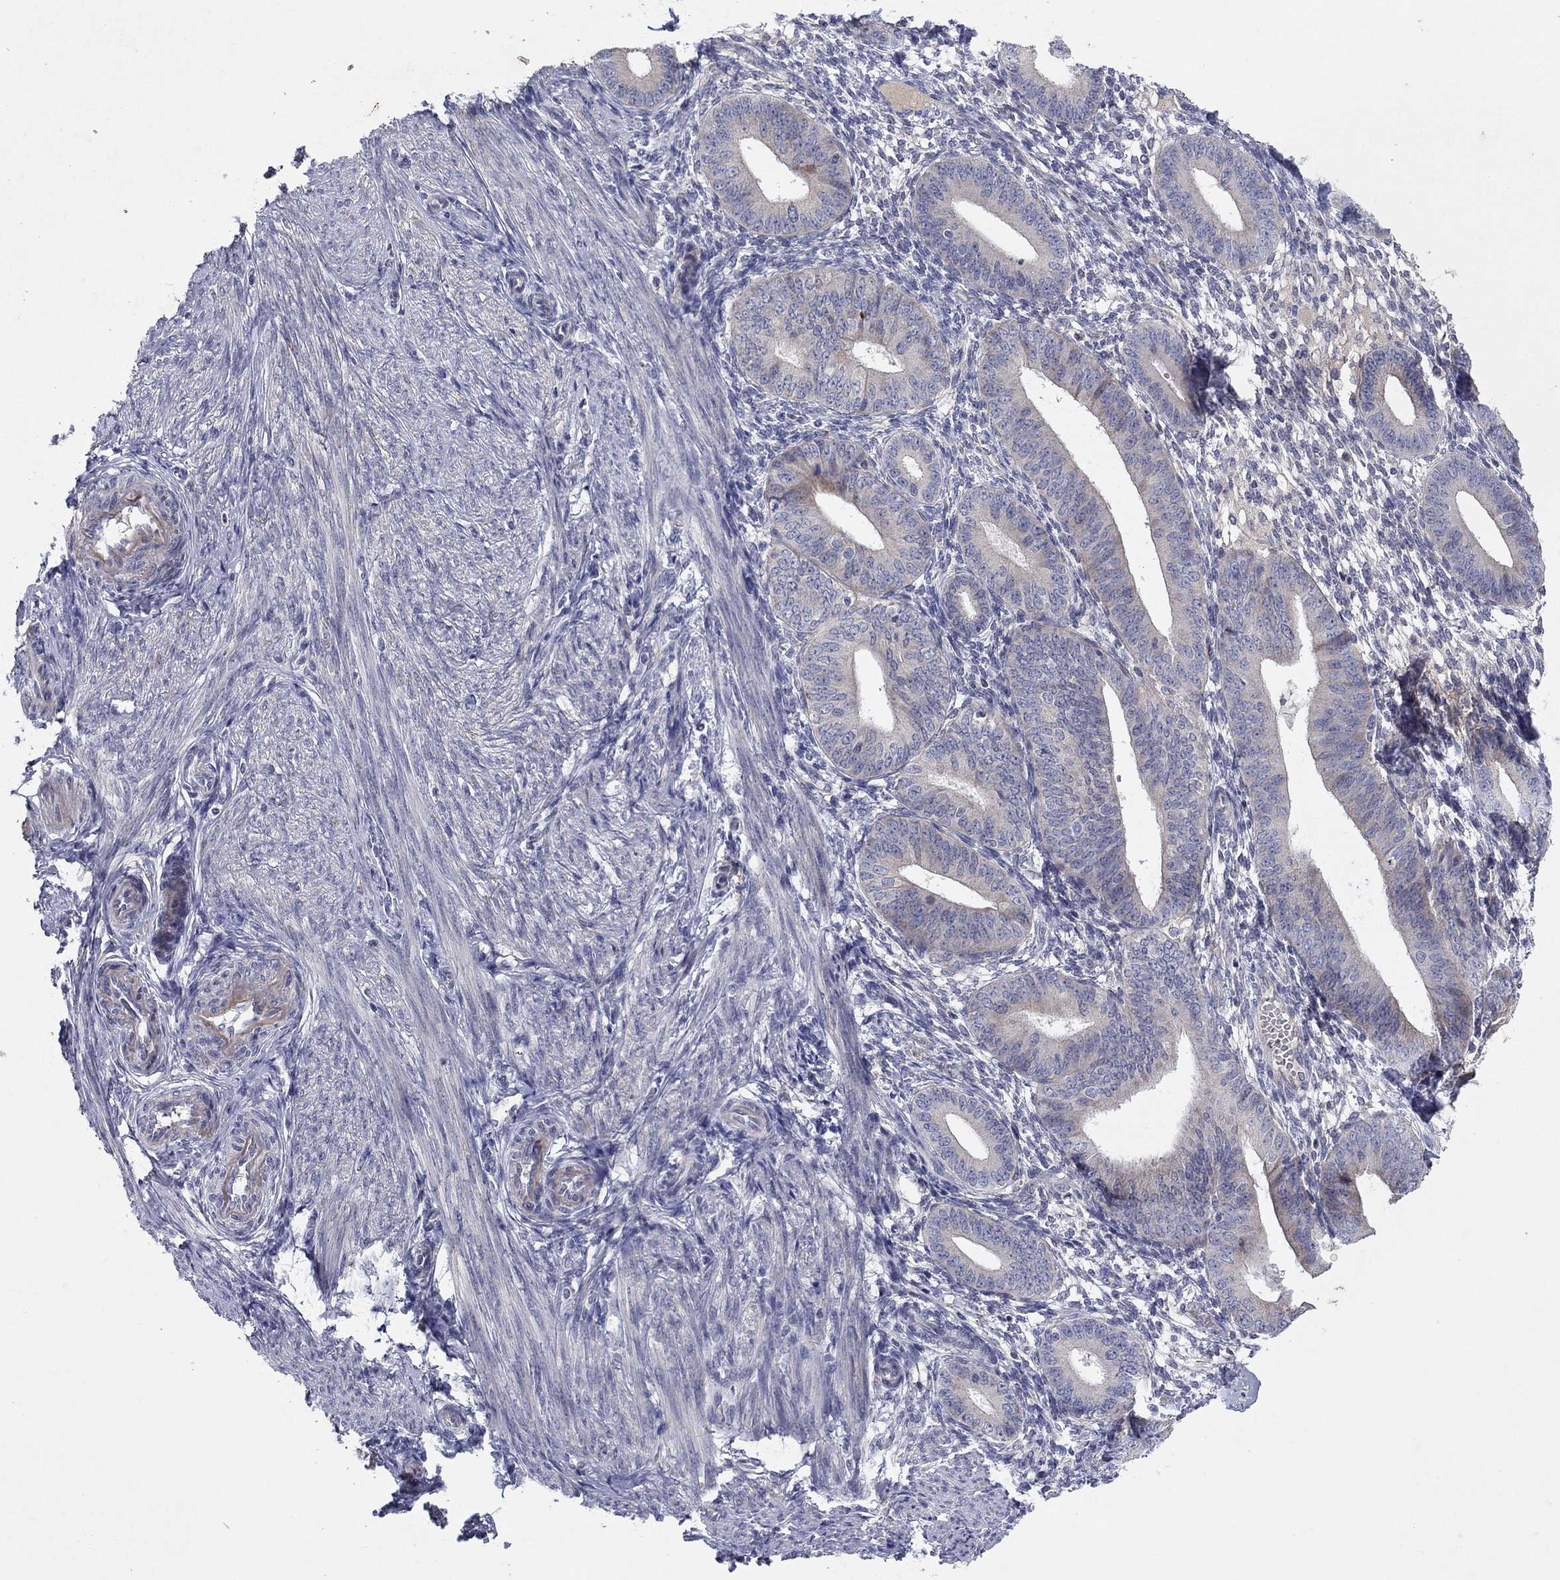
{"staining": {"intensity": "negative", "quantity": "none", "location": "none"}, "tissue": "endometrium", "cell_type": "Cells in endometrial stroma", "image_type": "normal", "snomed": [{"axis": "morphology", "description": "Normal tissue, NOS"}, {"axis": "topography", "description": "Endometrium"}], "caption": "This is an IHC photomicrograph of normal endometrium. There is no expression in cells in endometrial stroma.", "gene": "PTGDS", "patient": {"sex": "female", "age": 39}}